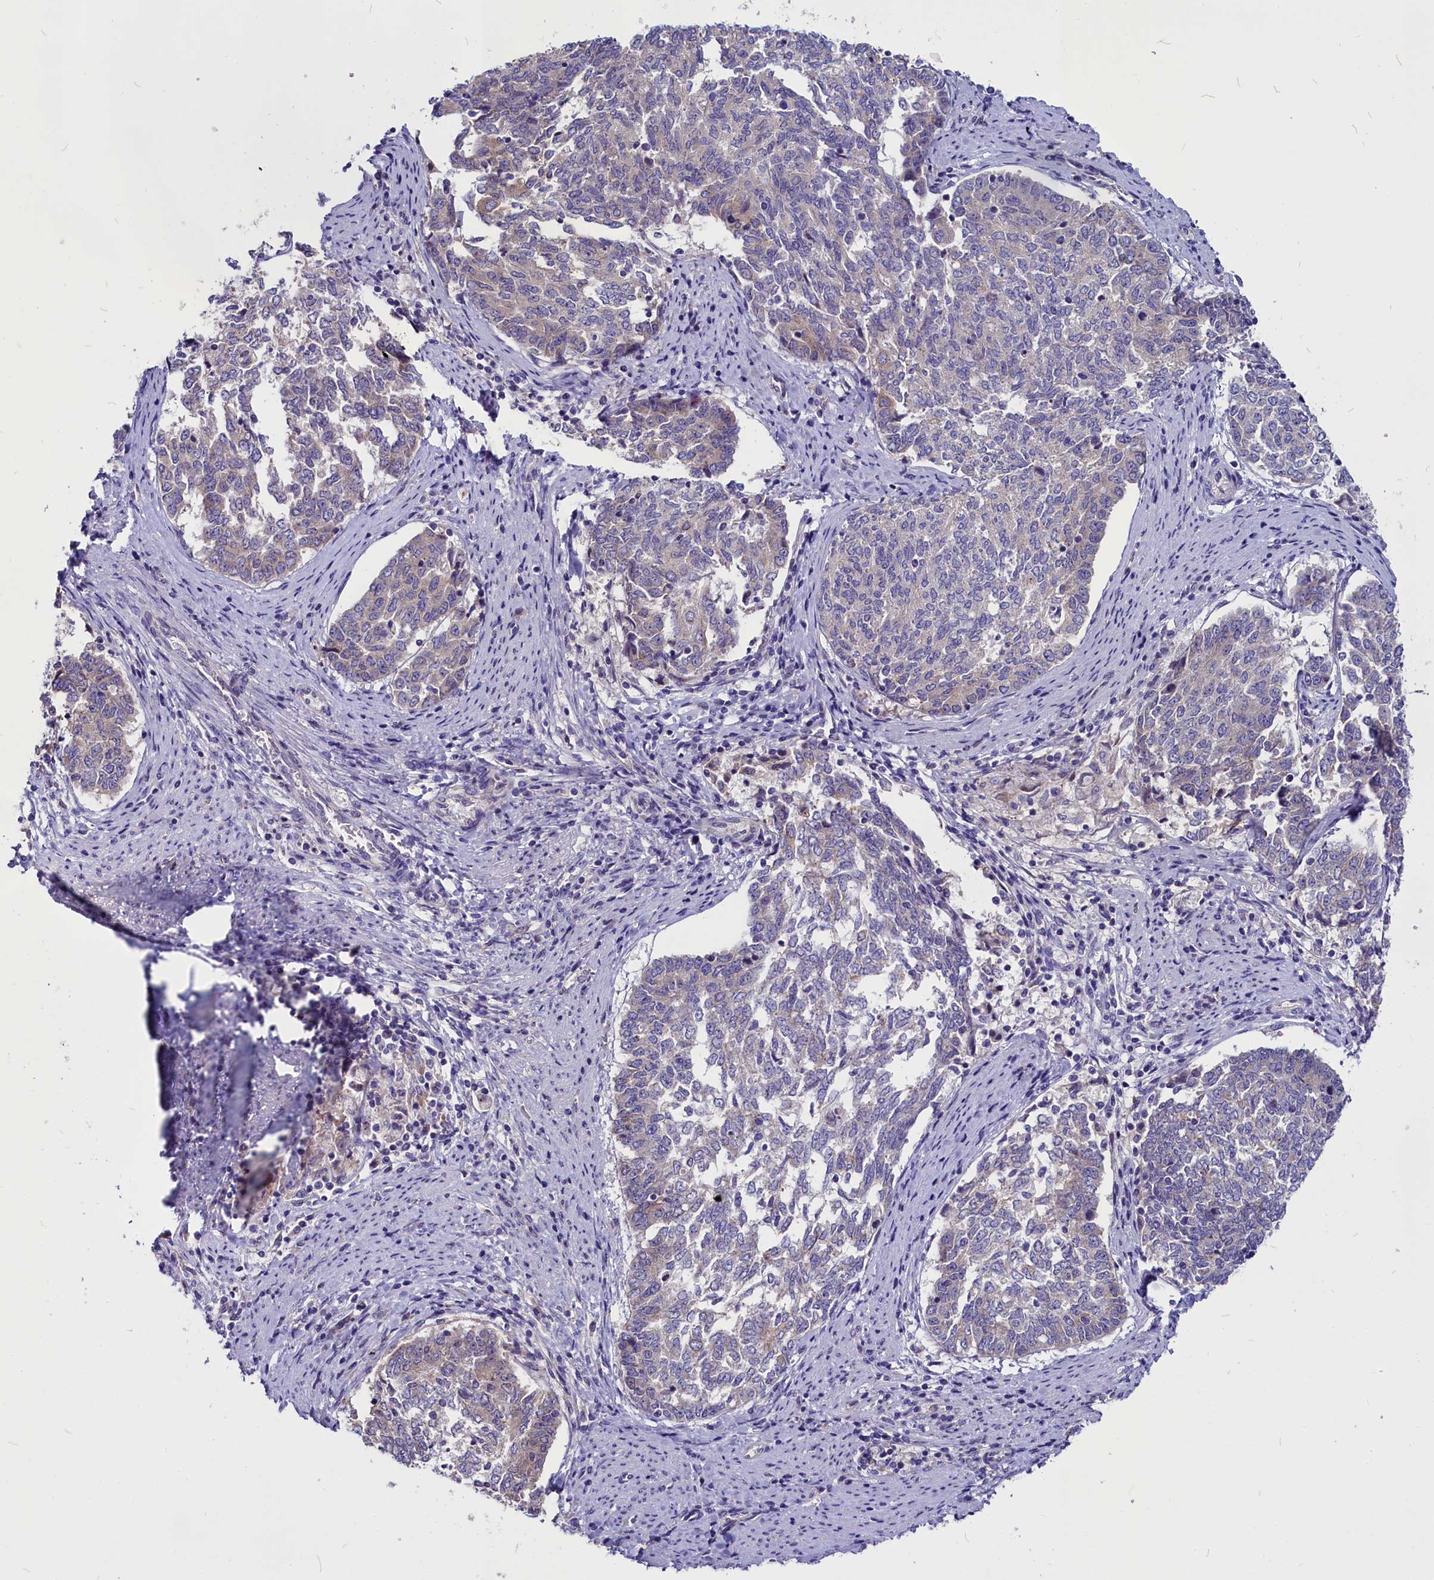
{"staining": {"intensity": "negative", "quantity": "none", "location": "none"}, "tissue": "endometrial cancer", "cell_type": "Tumor cells", "image_type": "cancer", "snomed": [{"axis": "morphology", "description": "Adenocarcinoma, NOS"}, {"axis": "topography", "description": "Endometrium"}], "caption": "Endometrial adenocarcinoma was stained to show a protein in brown. There is no significant expression in tumor cells.", "gene": "CEP170", "patient": {"sex": "female", "age": 80}}